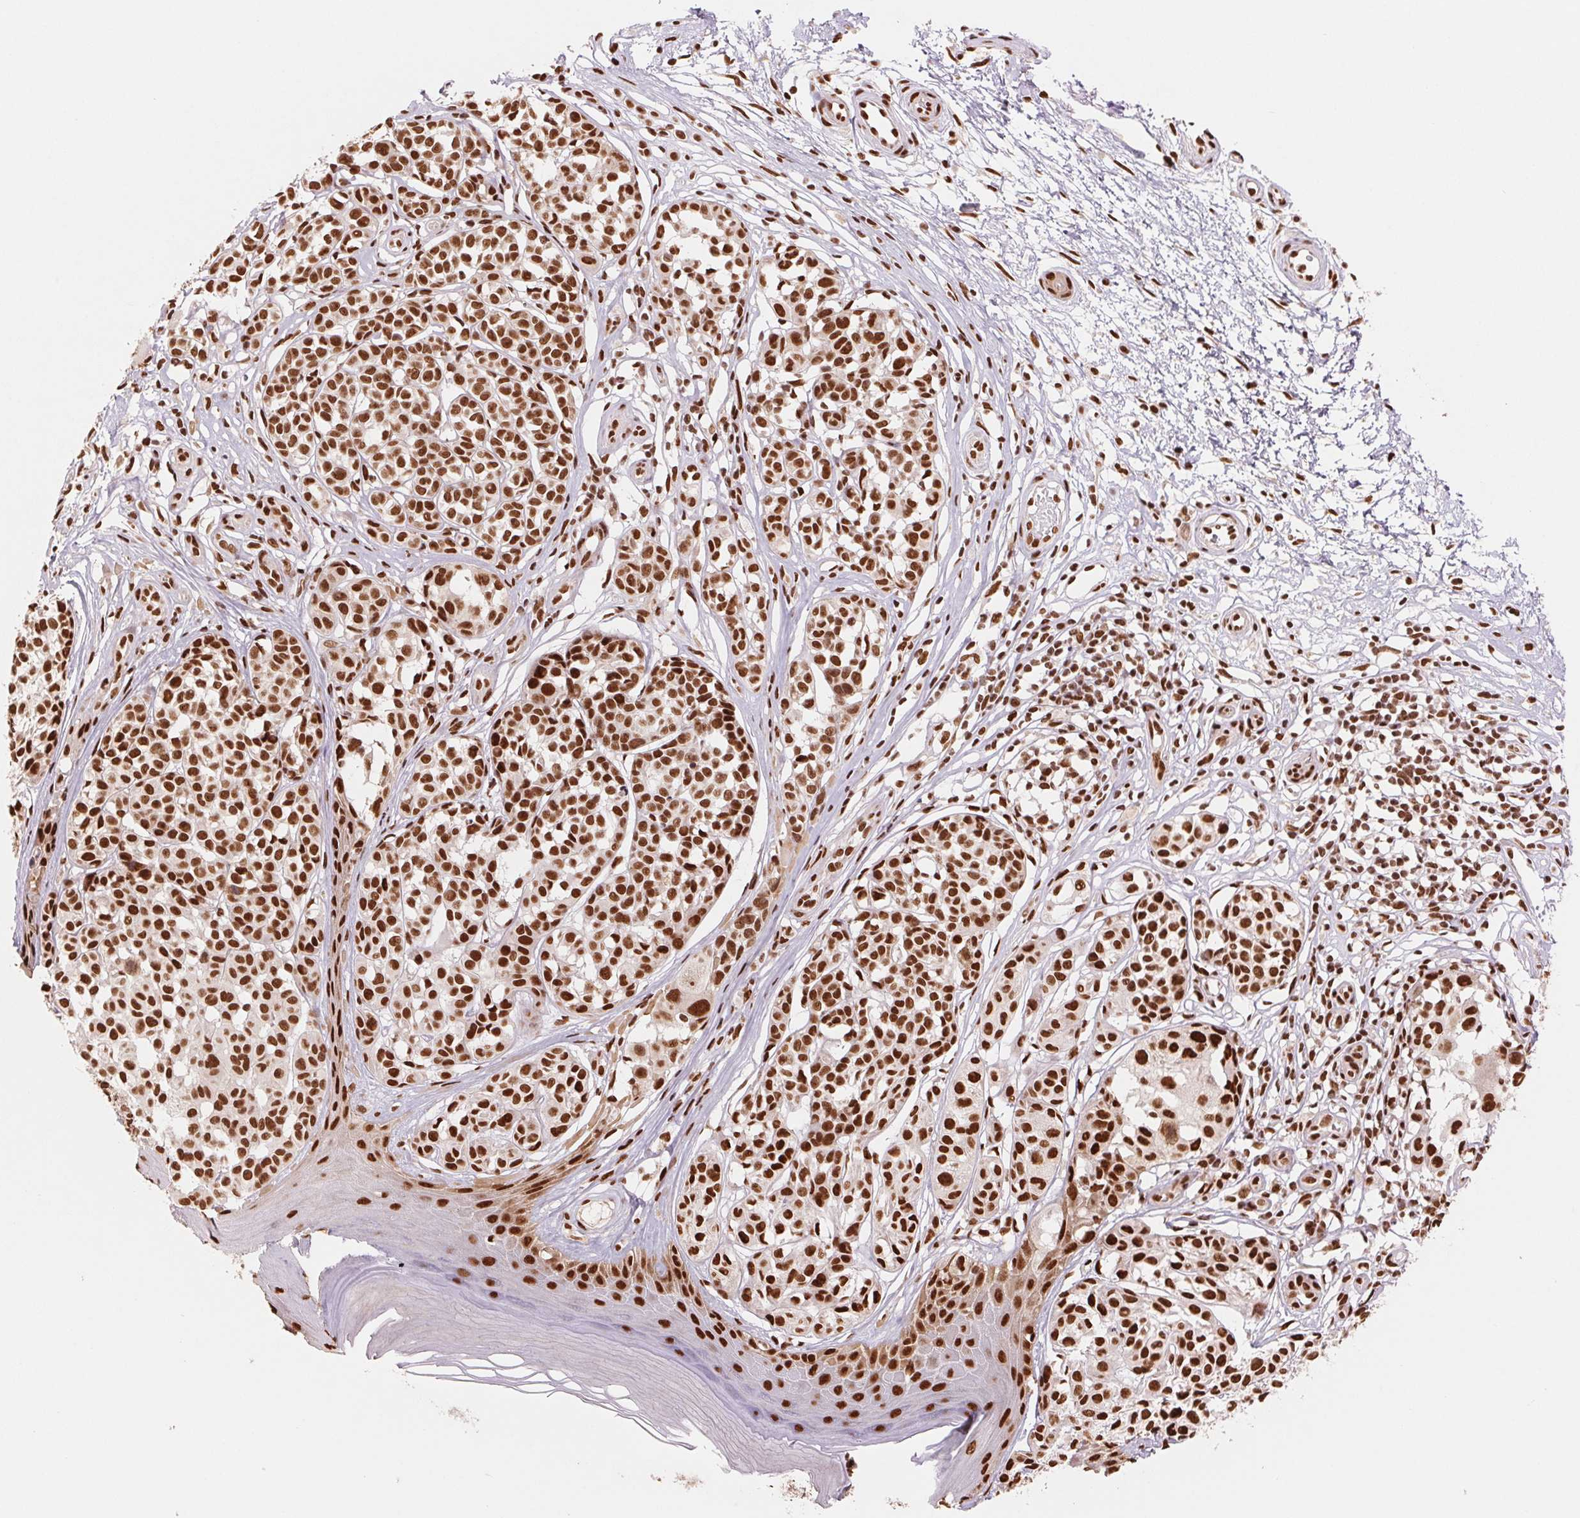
{"staining": {"intensity": "strong", "quantity": ">75%", "location": "nuclear"}, "tissue": "melanoma", "cell_type": "Tumor cells", "image_type": "cancer", "snomed": [{"axis": "morphology", "description": "Malignant melanoma, NOS"}, {"axis": "topography", "description": "Skin"}], "caption": "This histopathology image shows immunohistochemistry (IHC) staining of human malignant melanoma, with high strong nuclear expression in about >75% of tumor cells.", "gene": "TTLL9", "patient": {"sex": "female", "age": 90}}